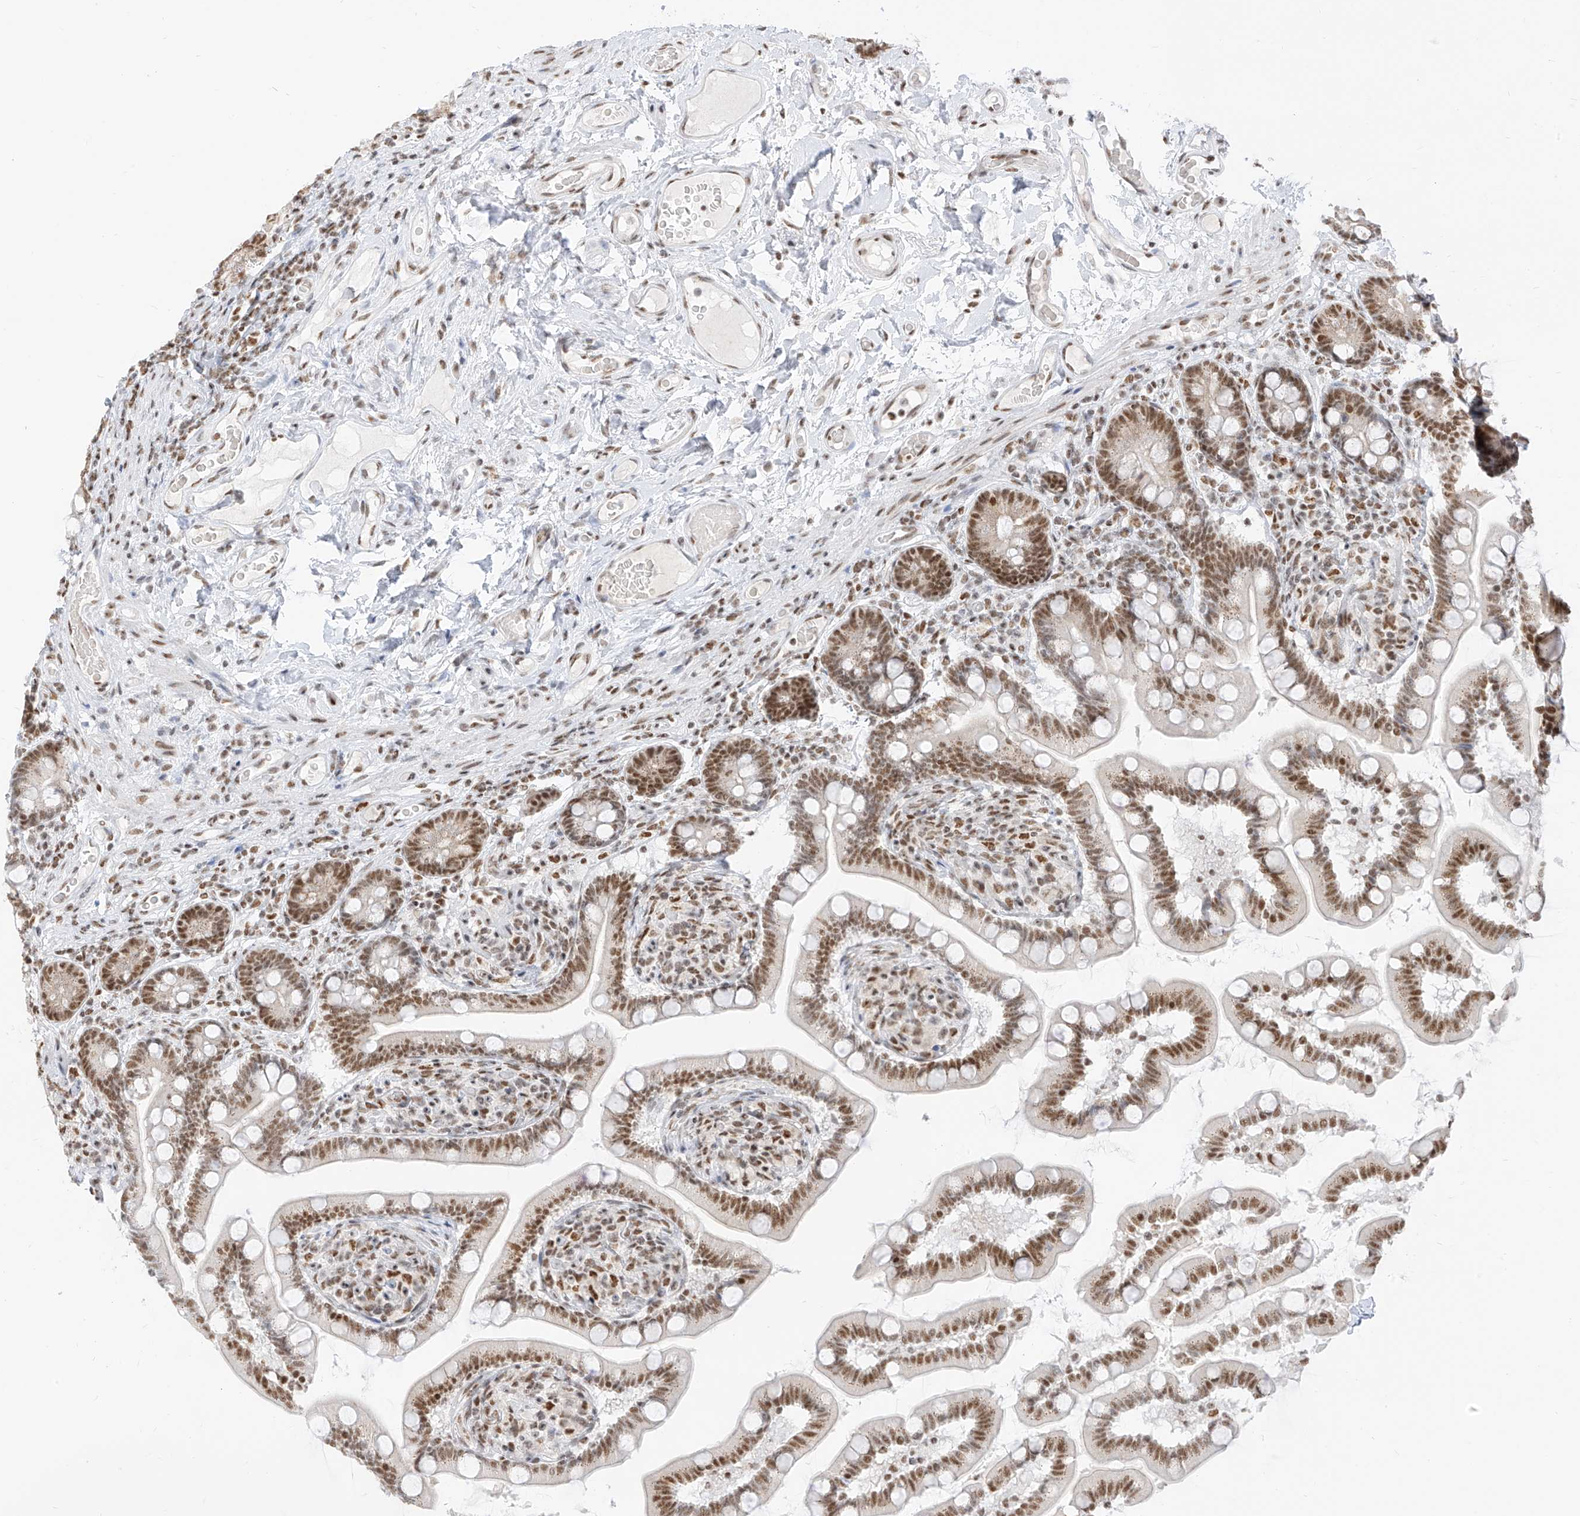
{"staining": {"intensity": "moderate", "quantity": ">75%", "location": "nuclear"}, "tissue": "small intestine", "cell_type": "Glandular cells", "image_type": "normal", "snomed": [{"axis": "morphology", "description": "Normal tissue, NOS"}, {"axis": "topography", "description": "Small intestine"}], "caption": "Normal small intestine was stained to show a protein in brown. There is medium levels of moderate nuclear expression in about >75% of glandular cells.", "gene": "SMARCA2", "patient": {"sex": "female", "age": 64}}